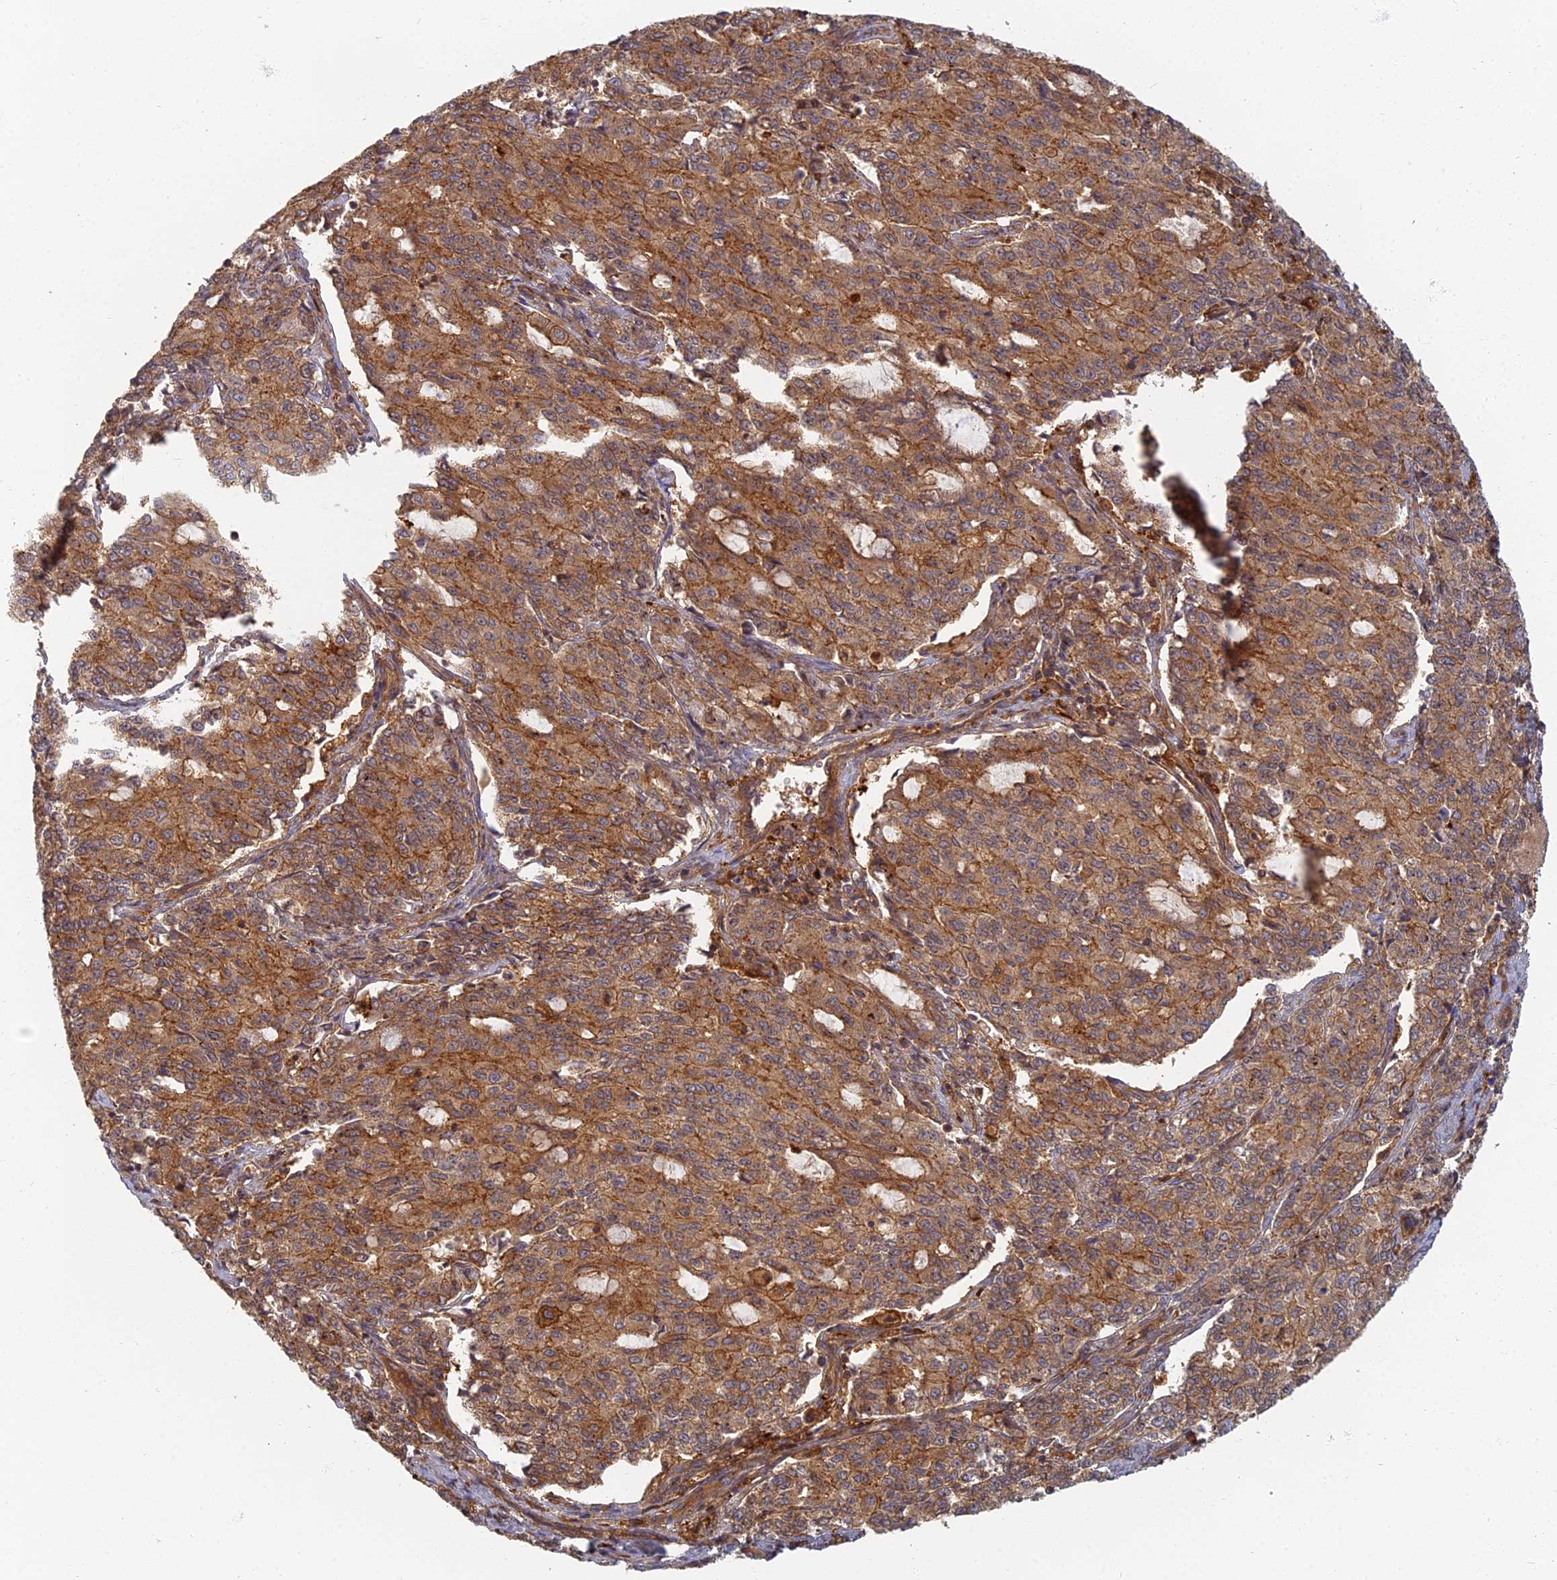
{"staining": {"intensity": "moderate", "quantity": ">75%", "location": "cytoplasmic/membranous"}, "tissue": "endometrial cancer", "cell_type": "Tumor cells", "image_type": "cancer", "snomed": [{"axis": "morphology", "description": "Adenocarcinoma, NOS"}, {"axis": "topography", "description": "Endometrium"}], "caption": "A brown stain labels moderate cytoplasmic/membranous positivity of a protein in endometrial cancer (adenocarcinoma) tumor cells.", "gene": "INO80D", "patient": {"sex": "female", "age": 50}}